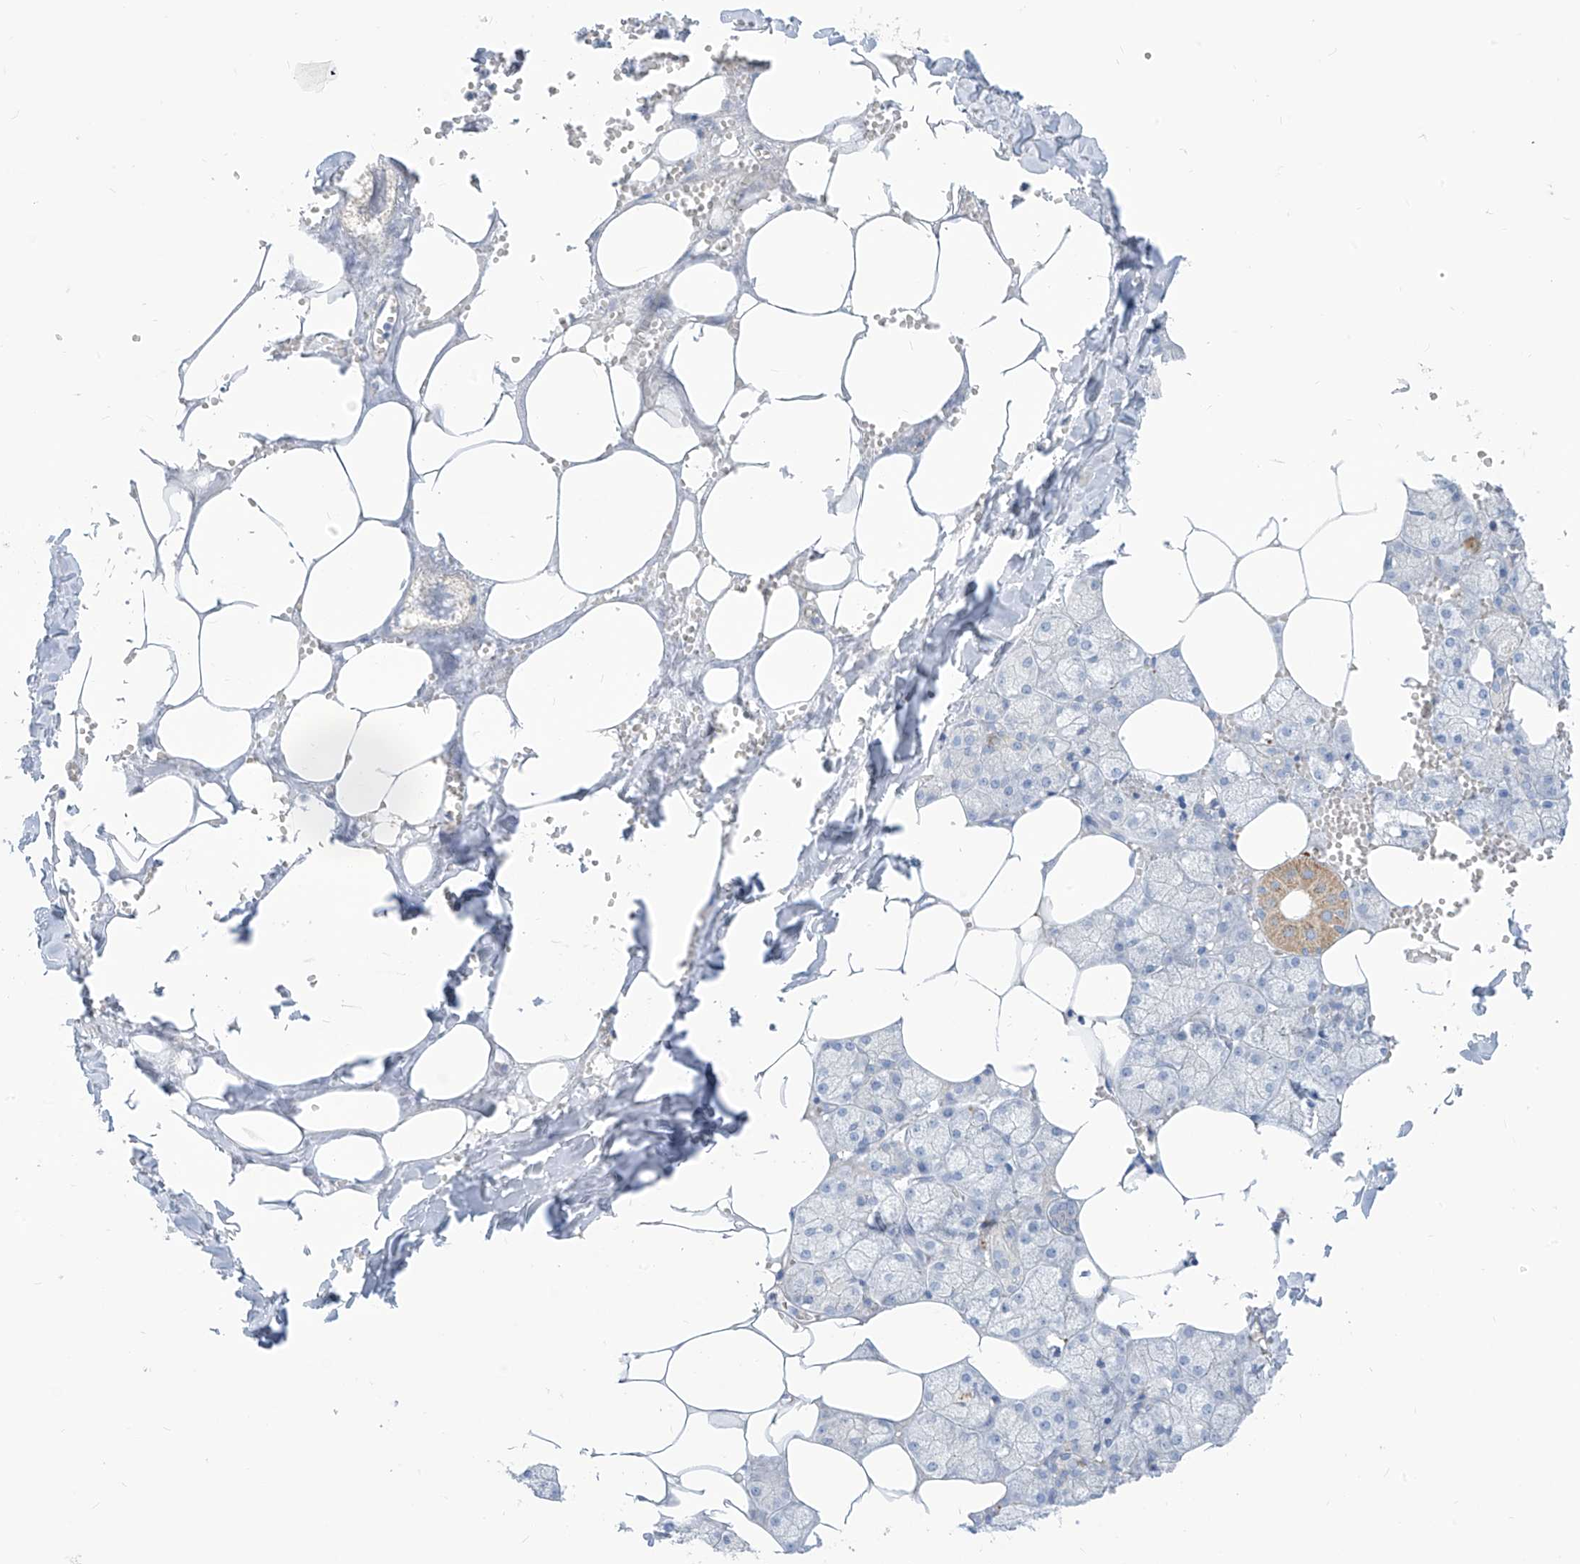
{"staining": {"intensity": "weak", "quantity": "25%-75%", "location": "cytoplasmic/membranous"}, "tissue": "salivary gland", "cell_type": "Glandular cells", "image_type": "normal", "snomed": [{"axis": "morphology", "description": "Normal tissue, NOS"}, {"axis": "topography", "description": "Salivary gland"}], "caption": "Protein expression analysis of normal human salivary gland reveals weak cytoplasmic/membranous expression in approximately 25%-75% of glandular cells. The protein is shown in brown color, while the nuclei are stained blue.", "gene": "ZNF404", "patient": {"sex": "male", "age": 62}}